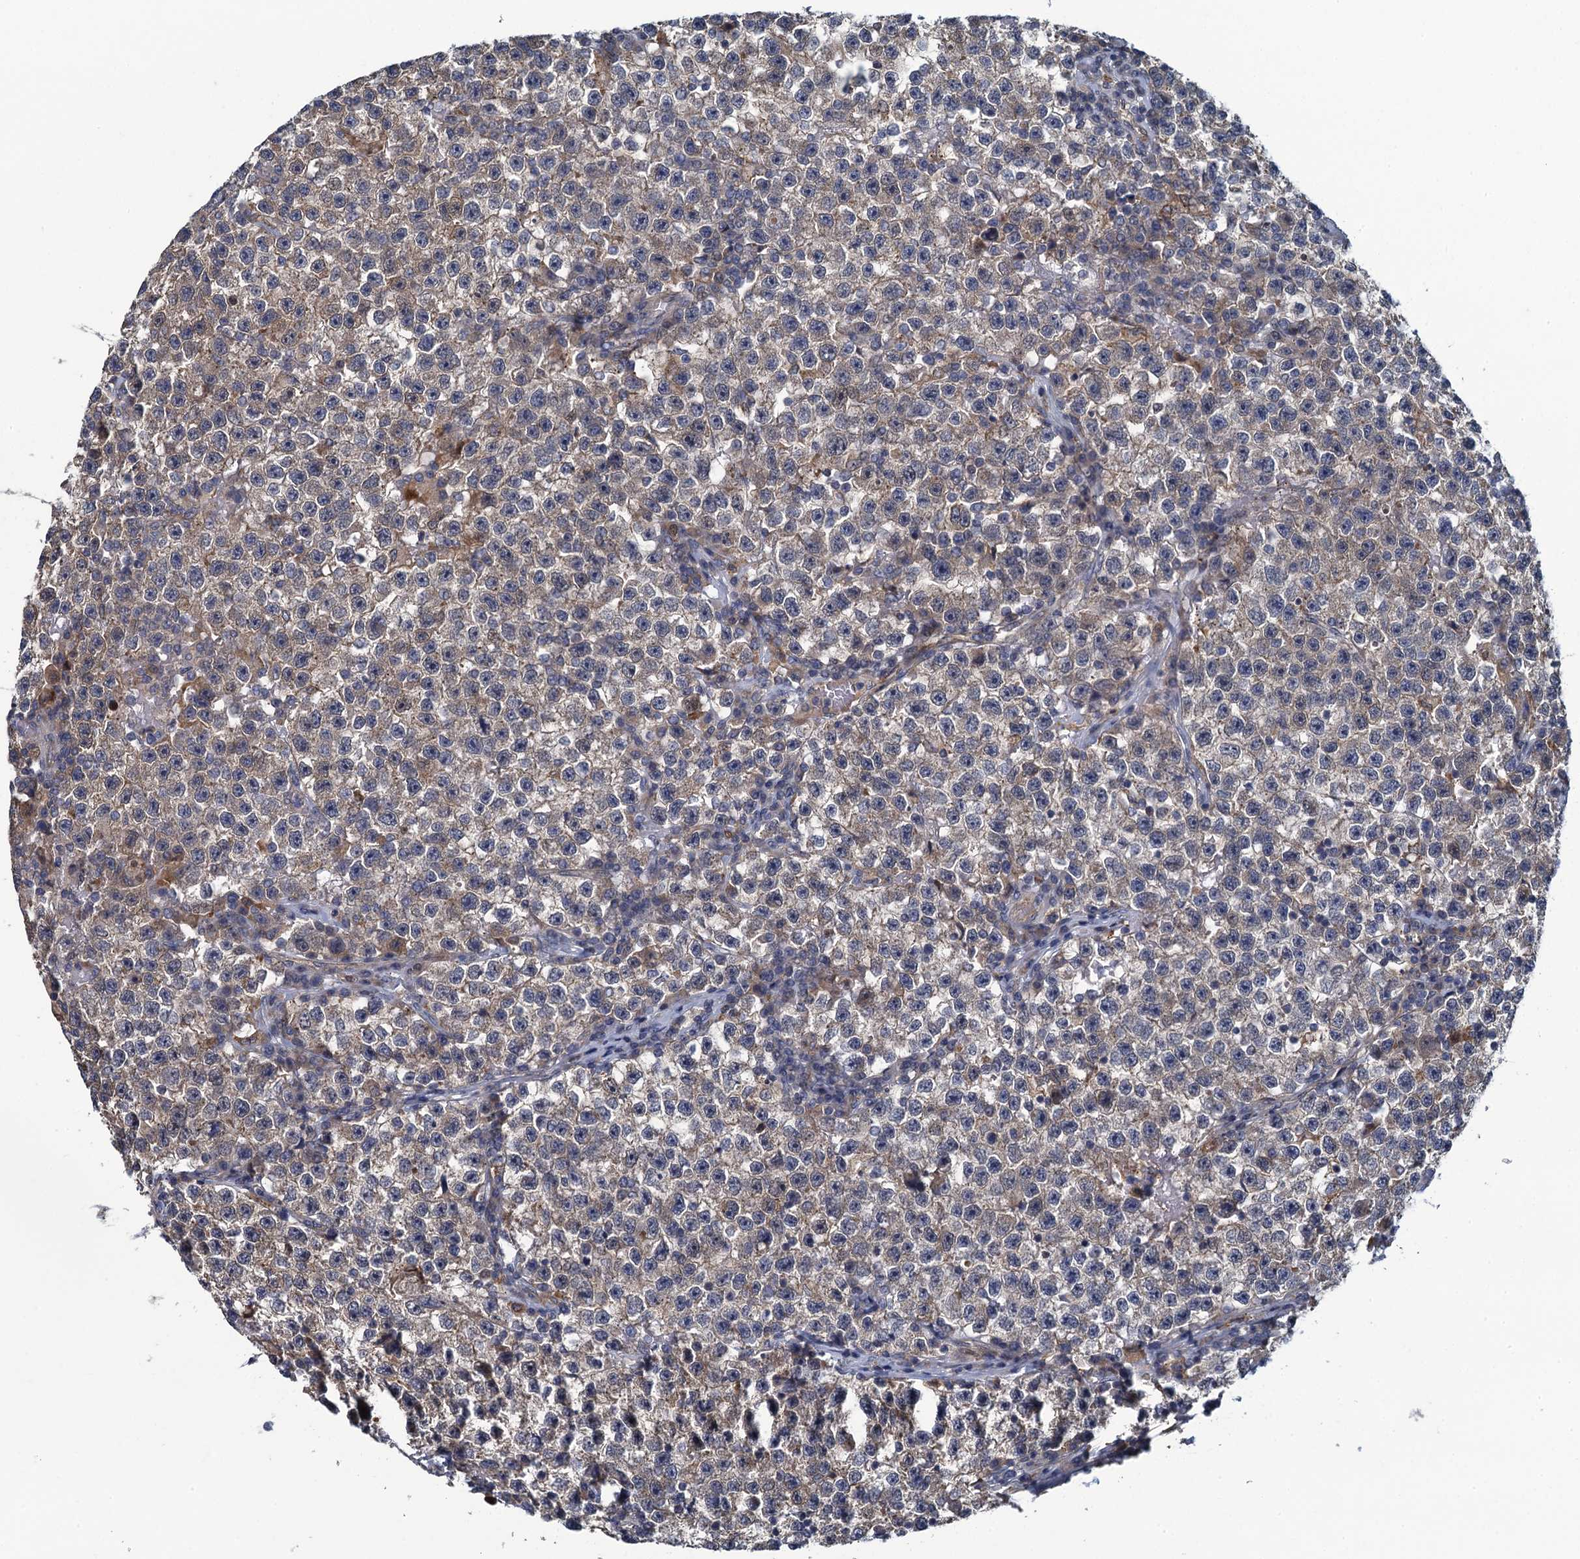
{"staining": {"intensity": "weak", "quantity": "25%-75%", "location": "cytoplasmic/membranous"}, "tissue": "testis cancer", "cell_type": "Tumor cells", "image_type": "cancer", "snomed": [{"axis": "morphology", "description": "Seminoma, NOS"}, {"axis": "topography", "description": "Testis"}], "caption": "This is an image of immunohistochemistry staining of seminoma (testis), which shows weak expression in the cytoplasmic/membranous of tumor cells.", "gene": "NCKAP1L", "patient": {"sex": "male", "age": 22}}